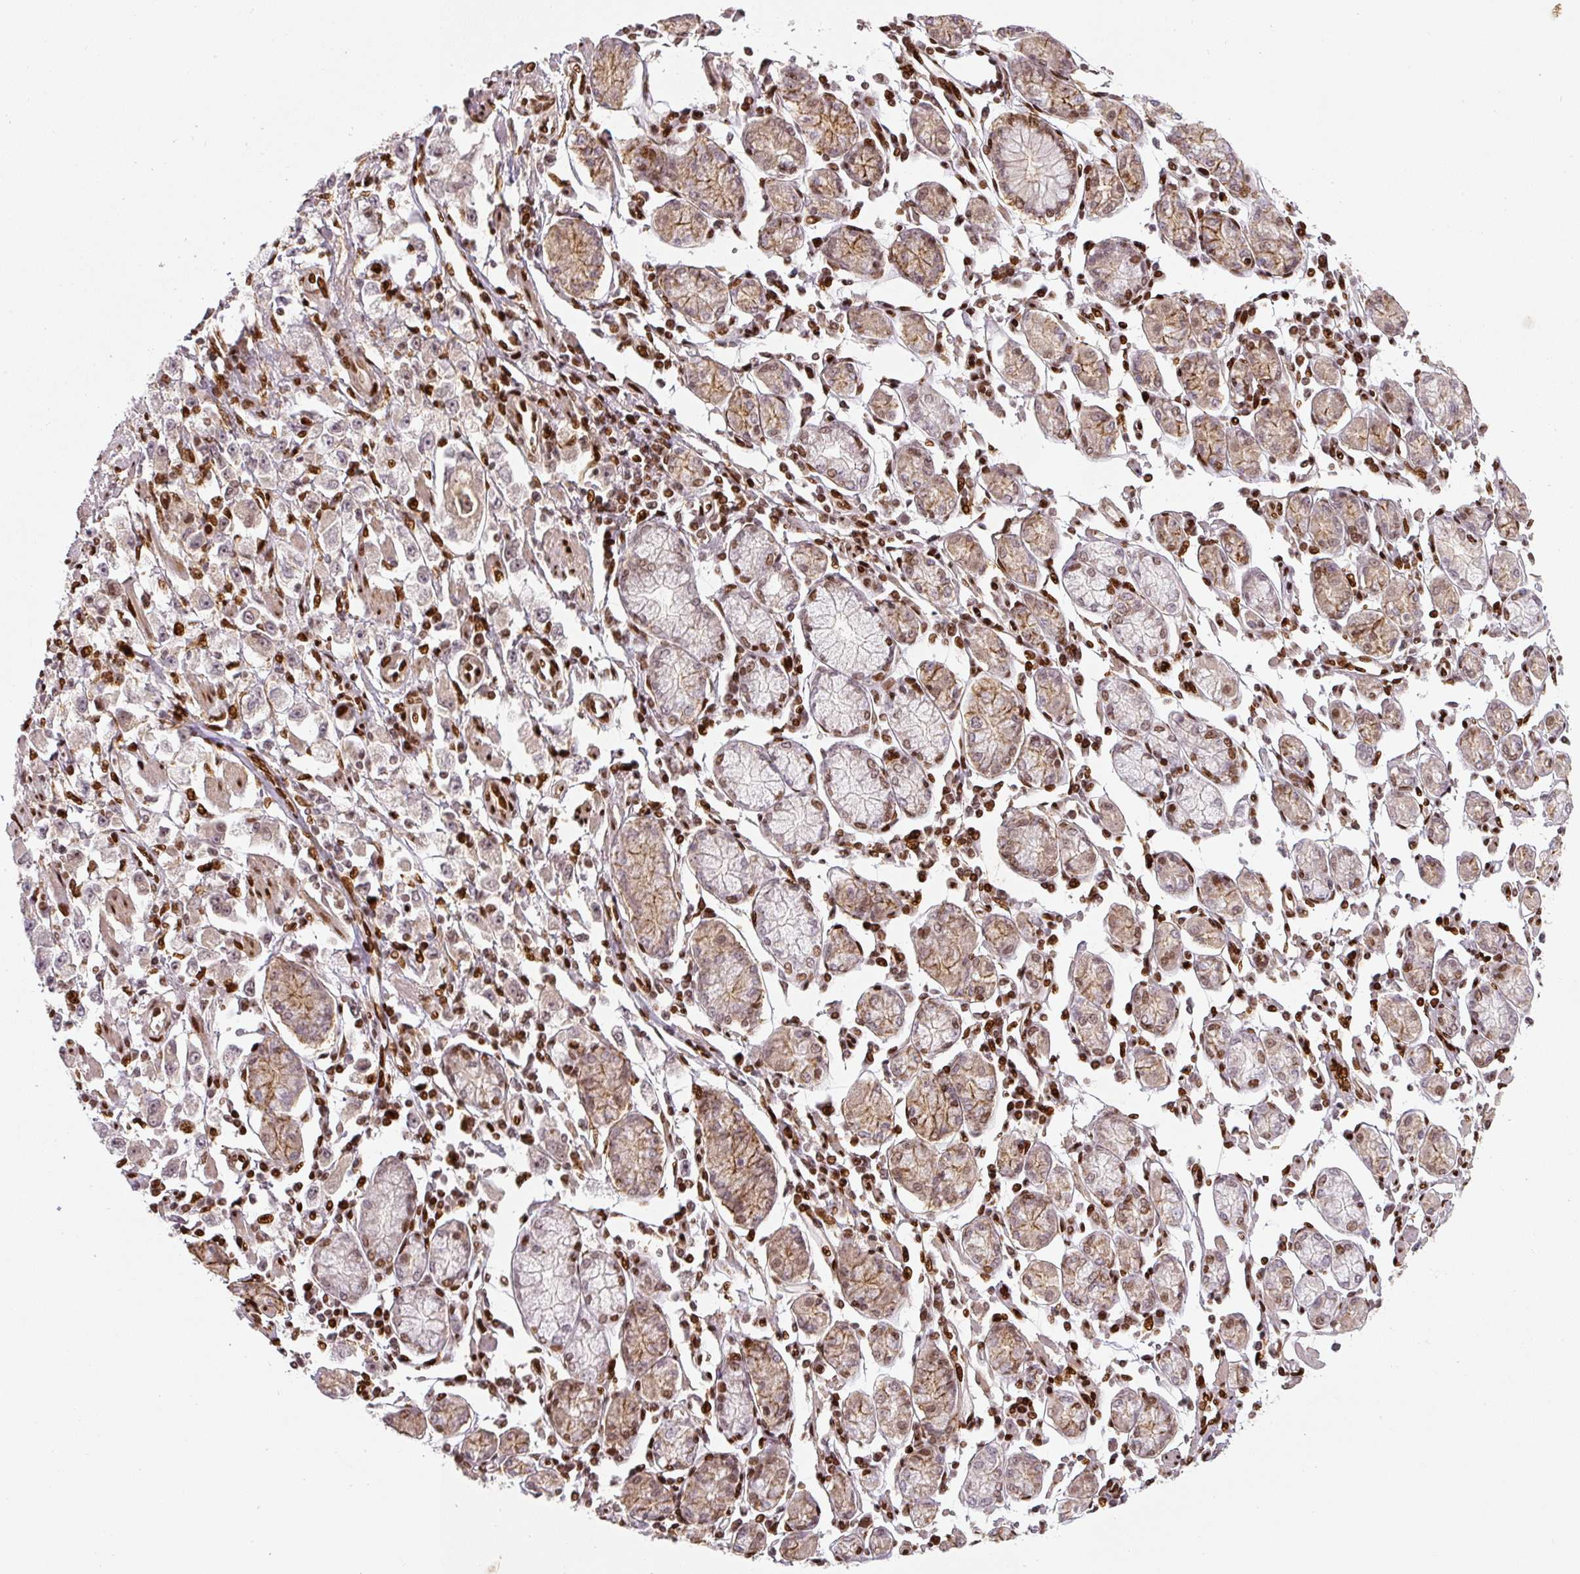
{"staining": {"intensity": "moderate", "quantity": "25%-75%", "location": "nuclear"}, "tissue": "stomach cancer", "cell_type": "Tumor cells", "image_type": "cancer", "snomed": [{"axis": "morphology", "description": "Adenocarcinoma, NOS"}, {"axis": "topography", "description": "Stomach"}], "caption": "Immunohistochemical staining of human stomach cancer (adenocarcinoma) reveals moderate nuclear protein positivity in approximately 25%-75% of tumor cells.", "gene": "PYDC2", "patient": {"sex": "female", "age": 59}}